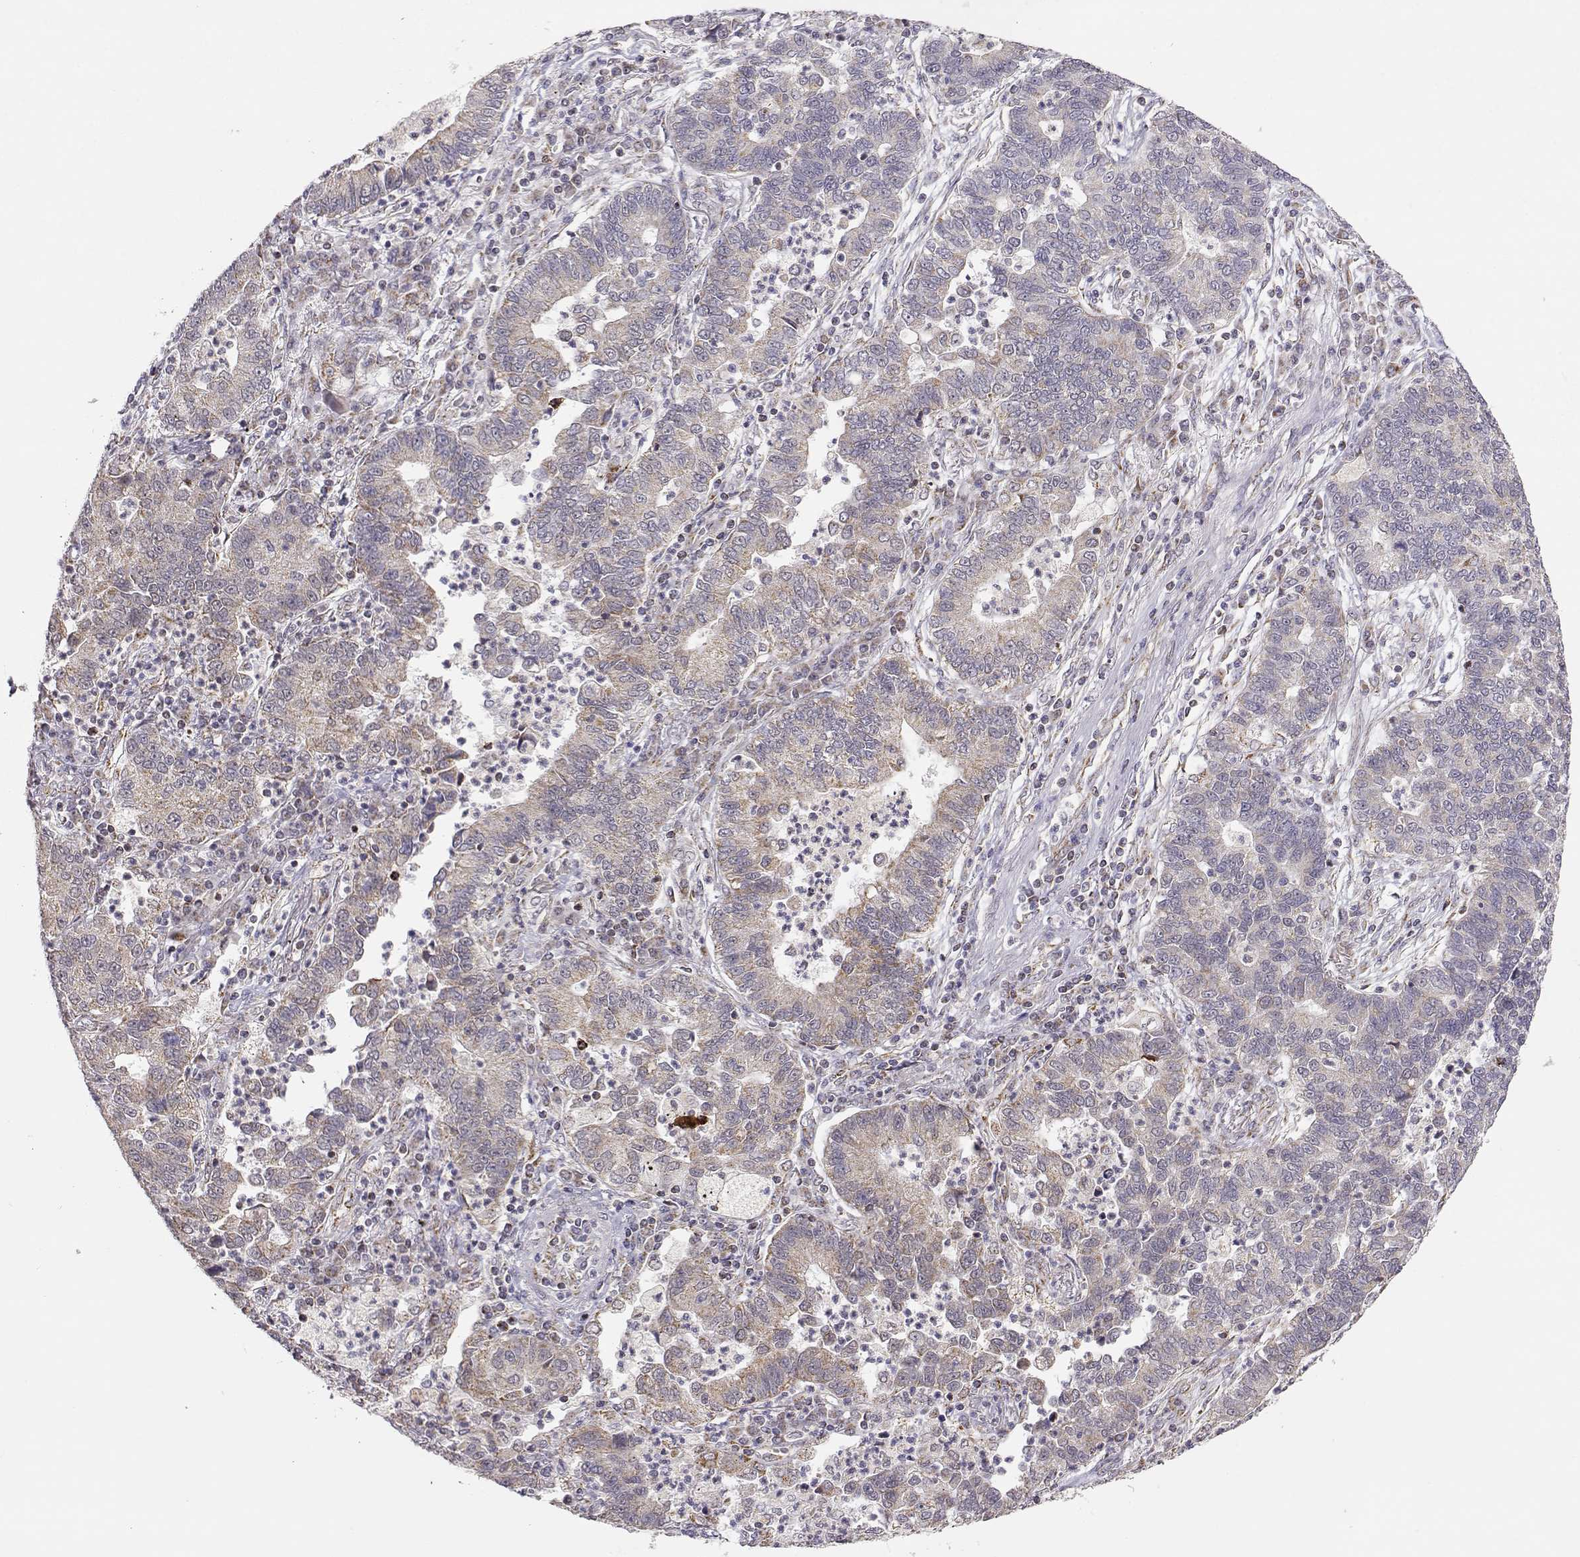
{"staining": {"intensity": "weak", "quantity": ">75%", "location": "cytoplasmic/membranous"}, "tissue": "lung cancer", "cell_type": "Tumor cells", "image_type": "cancer", "snomed": [{"axis": "morphology", "description": "Adenocarcinoma, NOS"}, {"axis": "topography", "description": "Lung"}], "caption": "A brown stain highlights weak cytoplasmic/membranous positivity of a protein in human adenocarcinoma (lung) tumor cells.", "gene": "EXOG", "patient": {"sex": "female", "age": 57}}